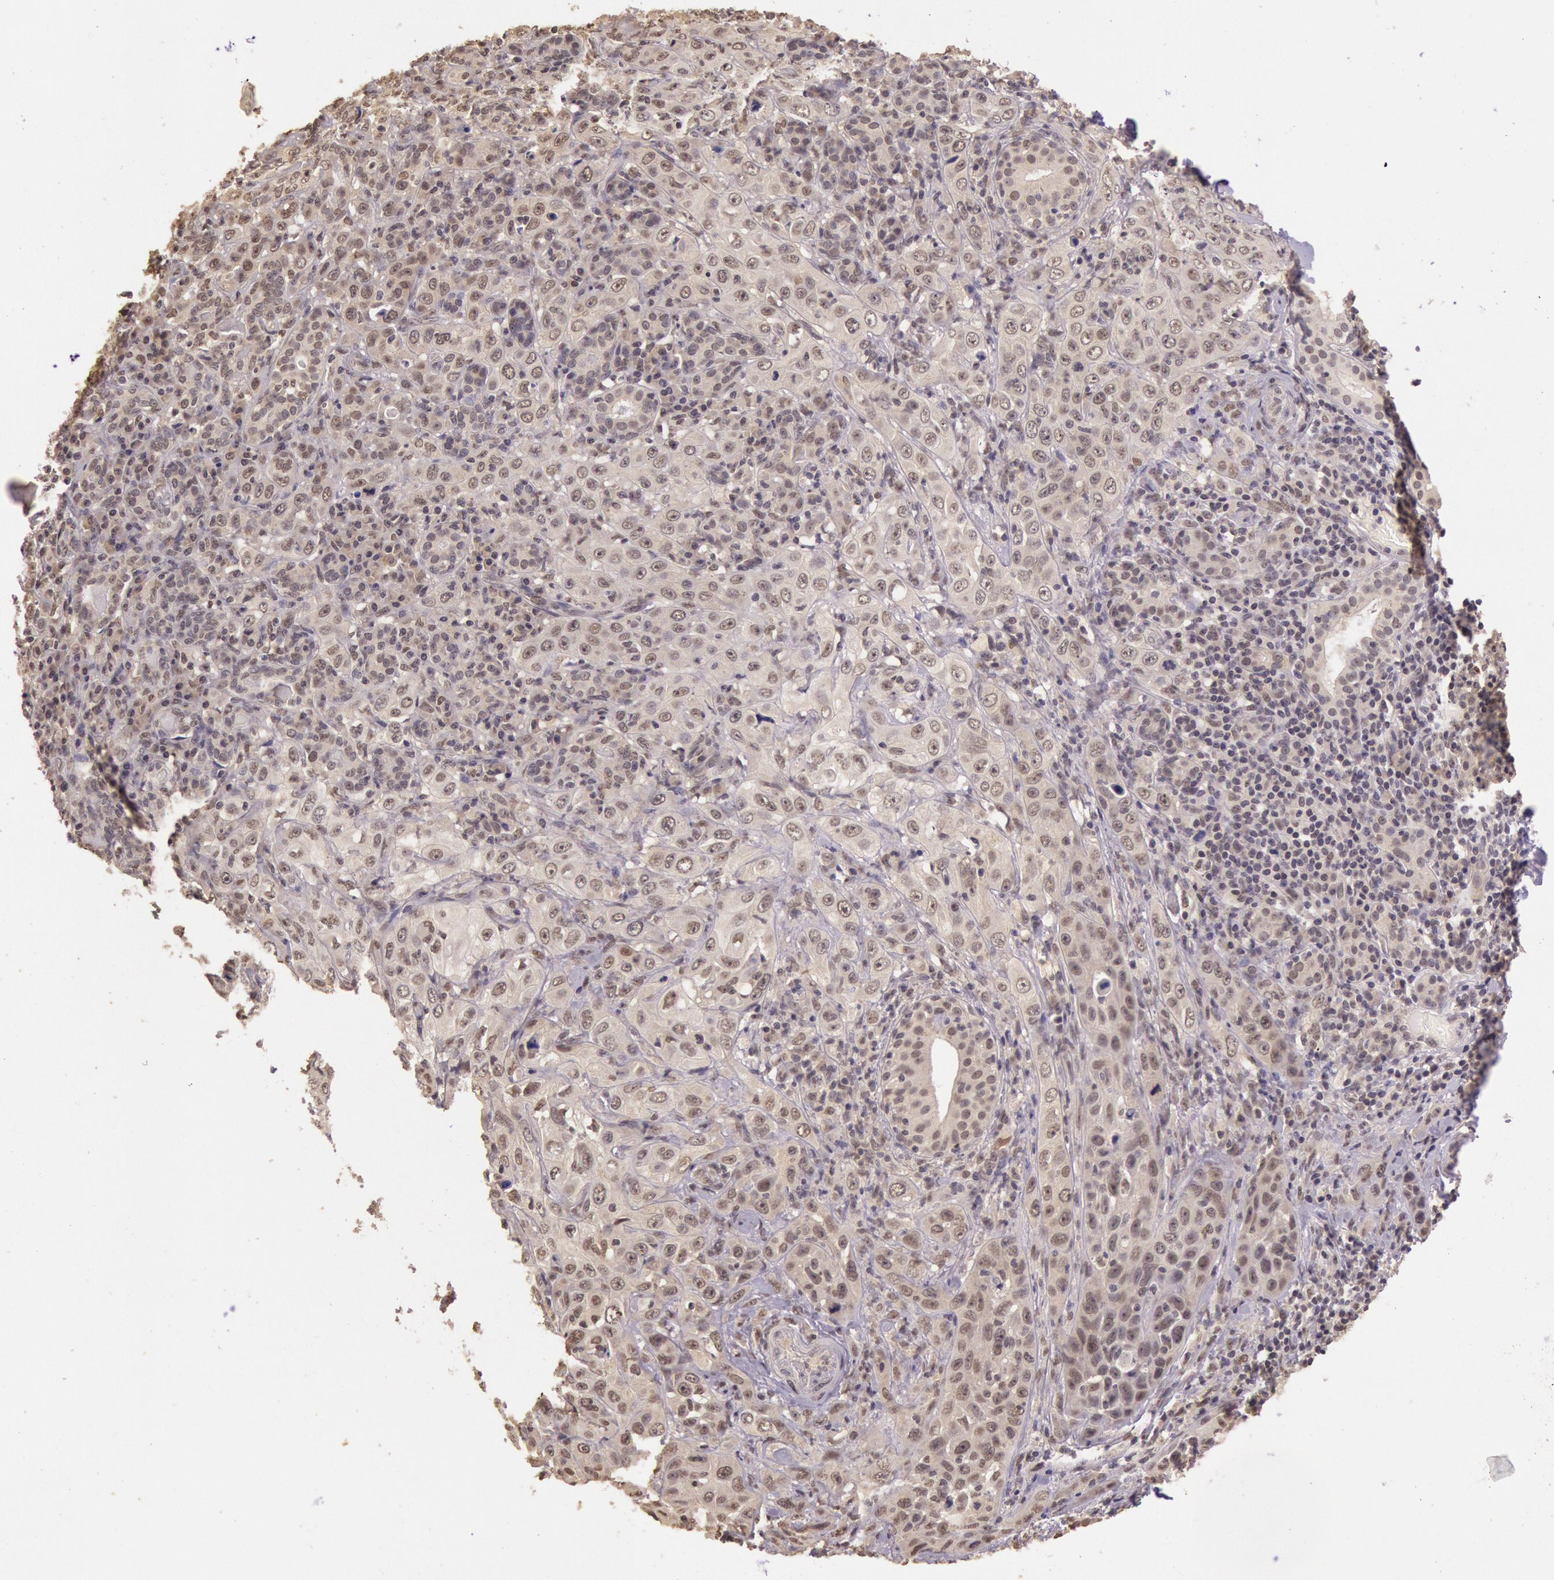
{"staining": {"intensity": "negative", "quantity": "none", "location": "none"}, "tissue": "skin cancer", "cell_type": "Tumor cells", "image_type": "cancer", "snomed": [{"axis": "morphology", "description": "Squamous cell carcinoma, NOS"}, {"axis": "topography", "description": "Skin"}], "caption": "Immunohistochemical staining of human skin cancer (squamous cell carcinoma) demonstrates no significant staining in tumor cells.", "gene": "RTL10", "patient": {"sex": "male", "age": 84}}